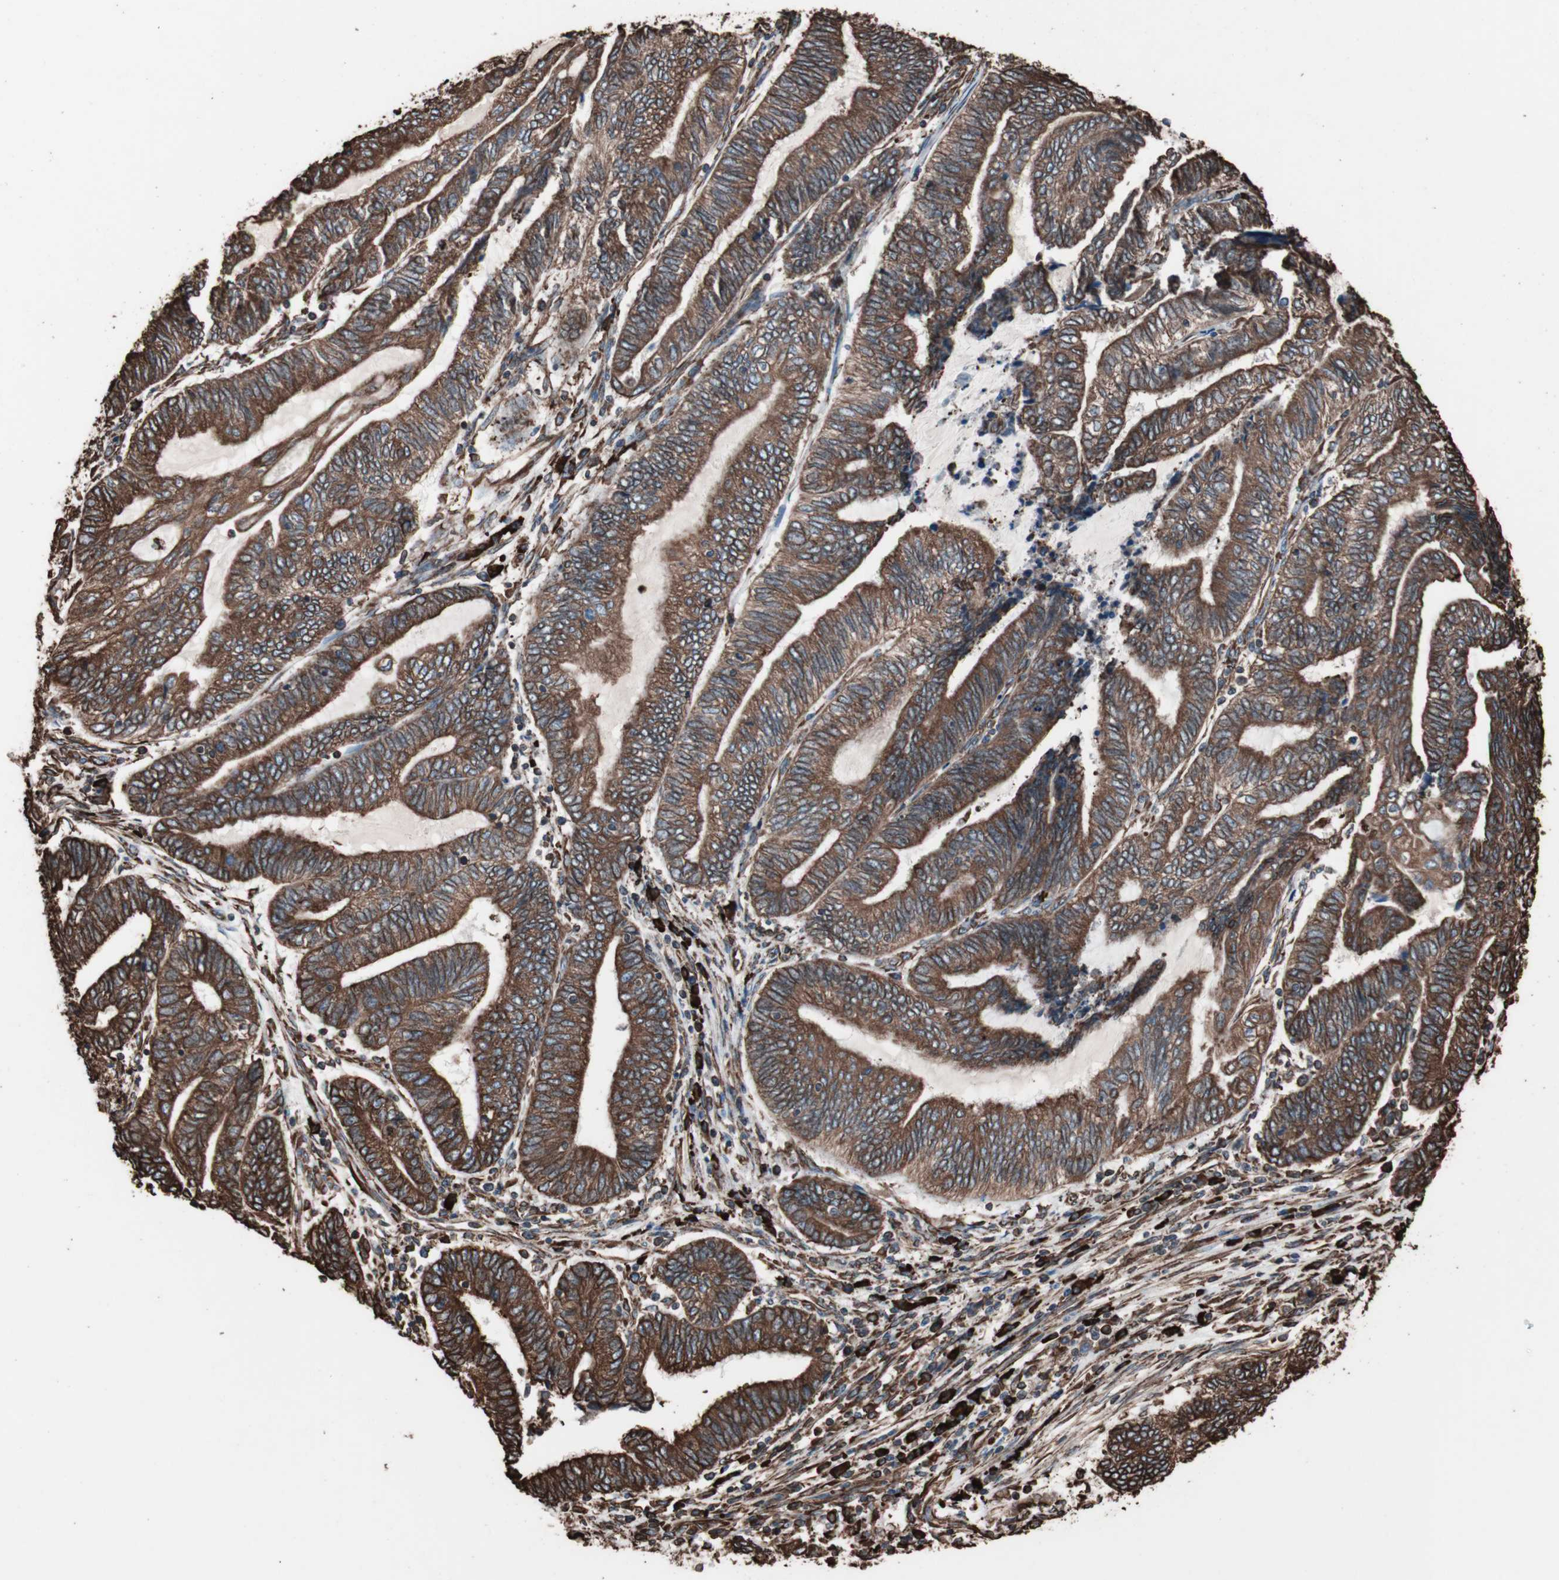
{"staining": {"intensity": "strong", "quantity": ">75%", "location": "cytoplasmic/membranous"}, "tissue": "endometrial cancer", "cell_type": "Tumor cells", "image_type": "cancer", "snomed": [{"axis": "morphology", "description": "Adenocarcinoma, NOS"}, {"axis": "topography", "description": "Uterus"}, {"axis": "topography", "description": "Endometrium"}], "caption": "Adenocarcinoma (endometrial) stained for a protein demonstrates strong cytoplasmic/membranous positivity in tumor cells. (DAB (3,3'-diaminobenzidine) IHC with brightfield microscopy, high magnification).", "gene": "HSP90B1", "patient": {"sex": "female", "age": 70}}